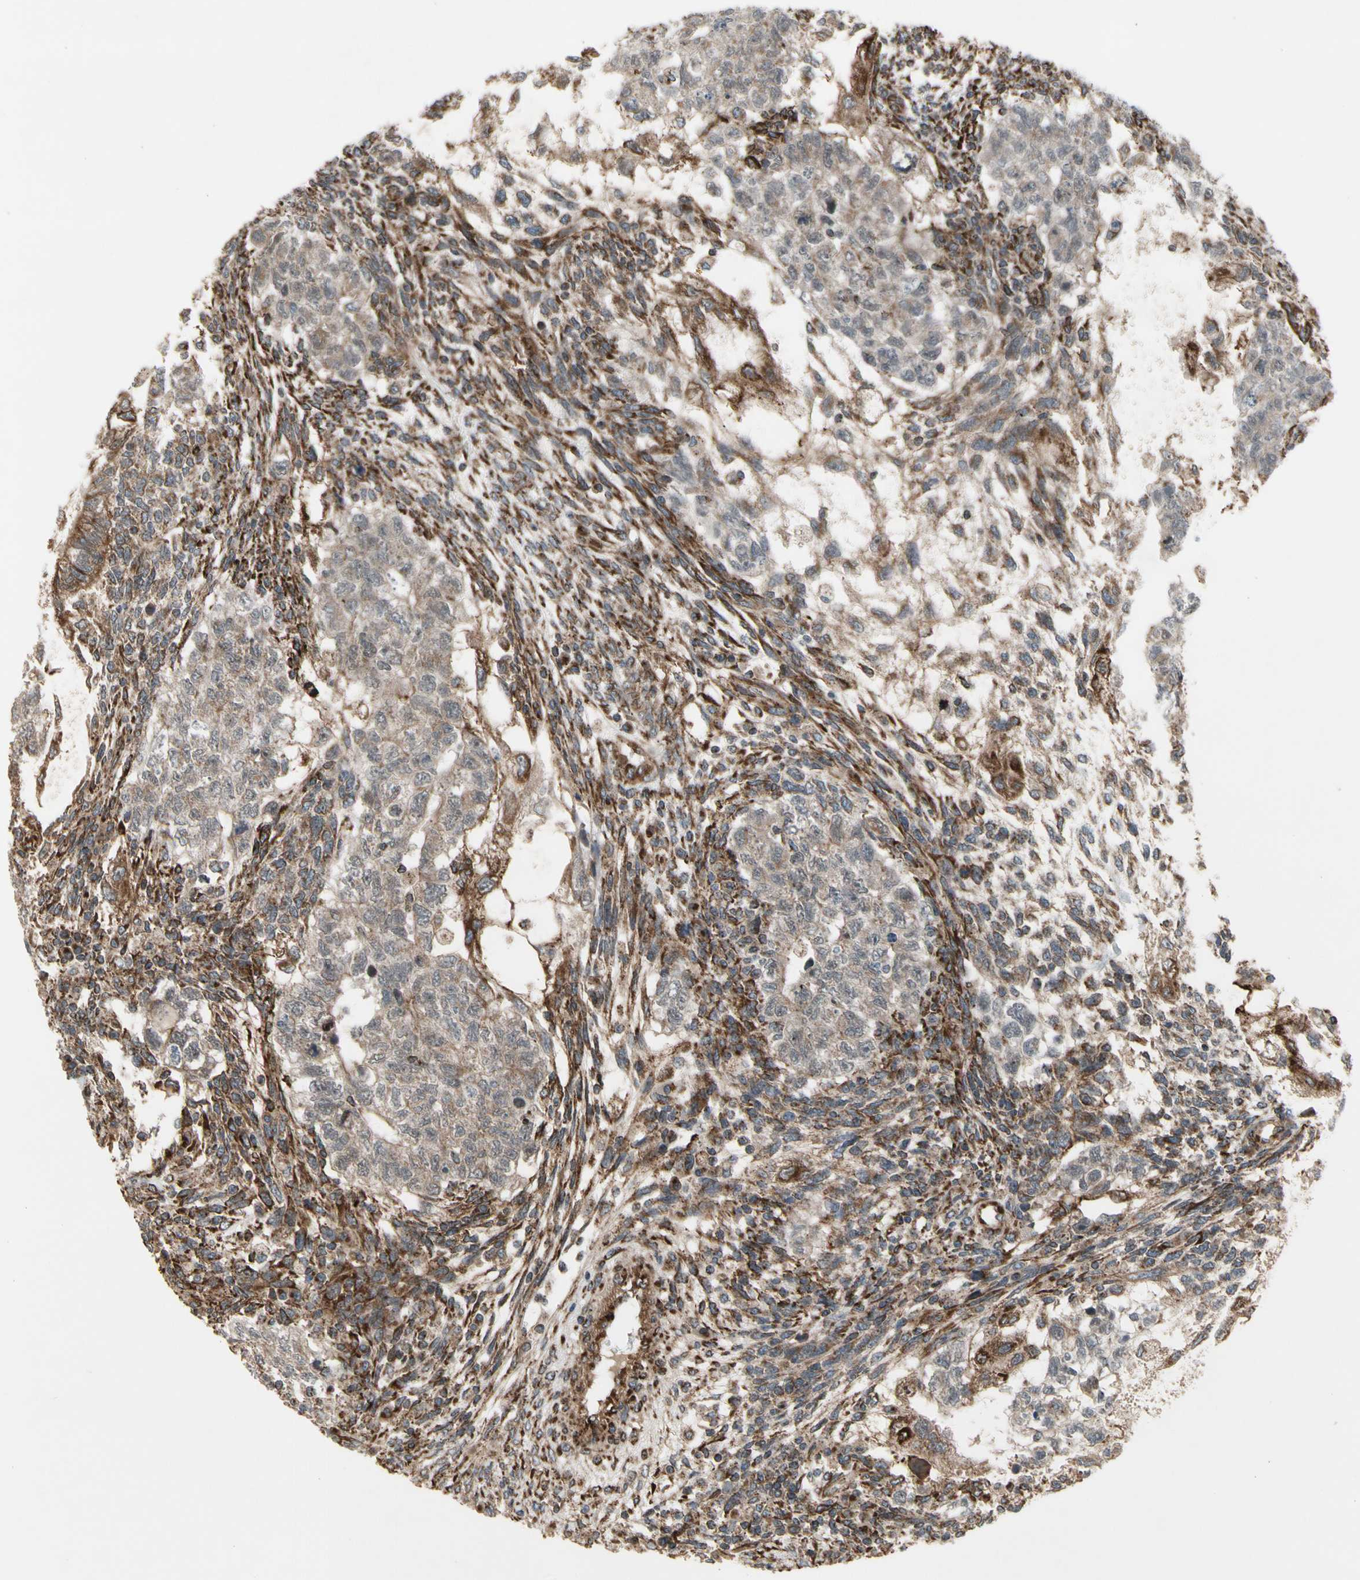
{"staining": {"intensity": "weak", "quantity": ">75%", "location": "cytoplasmic/membranous"}, "tissue": "testis cancer", "cell_type": "Tumor cells", "image_type": "cancer", "snomed": [{"axis": "morphology", "description": "Normal tissue, NOS"}, {"axis": "morphology", "description": "Carcinoma, Embryonal, NOS"}, {"axis": "topography", "description": "Testis"}], "caption": "Protein staining reveals weak cytoplasmic/membranous positivity in about >75% of tumor cells in testis cancer (embryonal carcinoma).", "gene": "SLC39A9", "patient": {"sex": "male", "age": 36}}